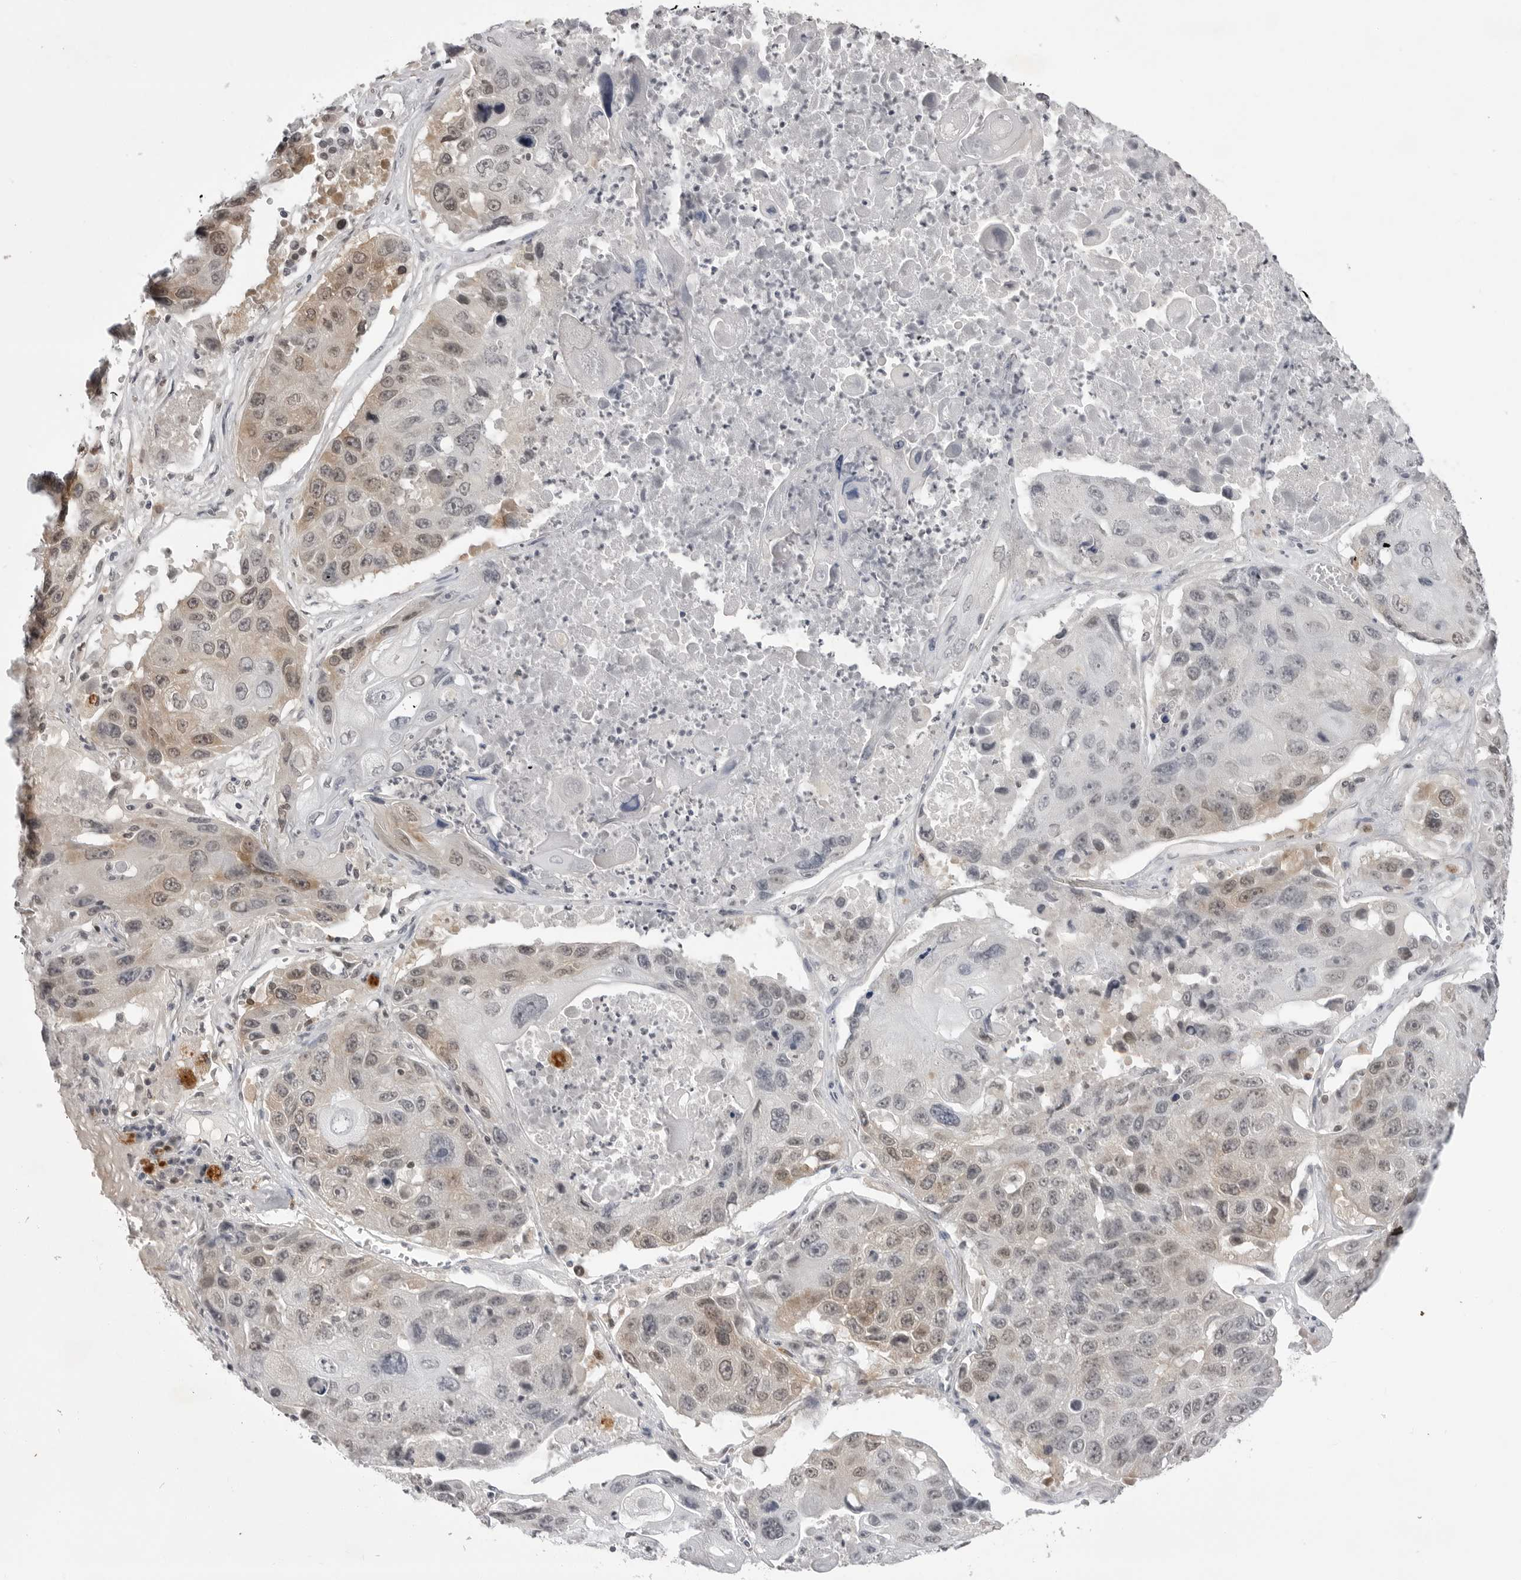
{"staining": {"intensity": "weak", "quantity": "25%-75%", "location": "cytoplasmic/membranous"}, "tissue": "lung cancer", "cell_type": "Tumor cells", "image_type": "cancer", "snomed": [{"axis": "morphology", "description": "Squamous cell carcinoma, NOS"}, {"axis": "topography", "description": "Lung"}], "caption": "The histopathology image shows a brown stain indicating the presence of a protein in the cytoplasmic/membranous of tumor cells in lung squamous cell carcinoma.", "gene": "RRM1", "patient": {"sex": "male", "age": 61}}